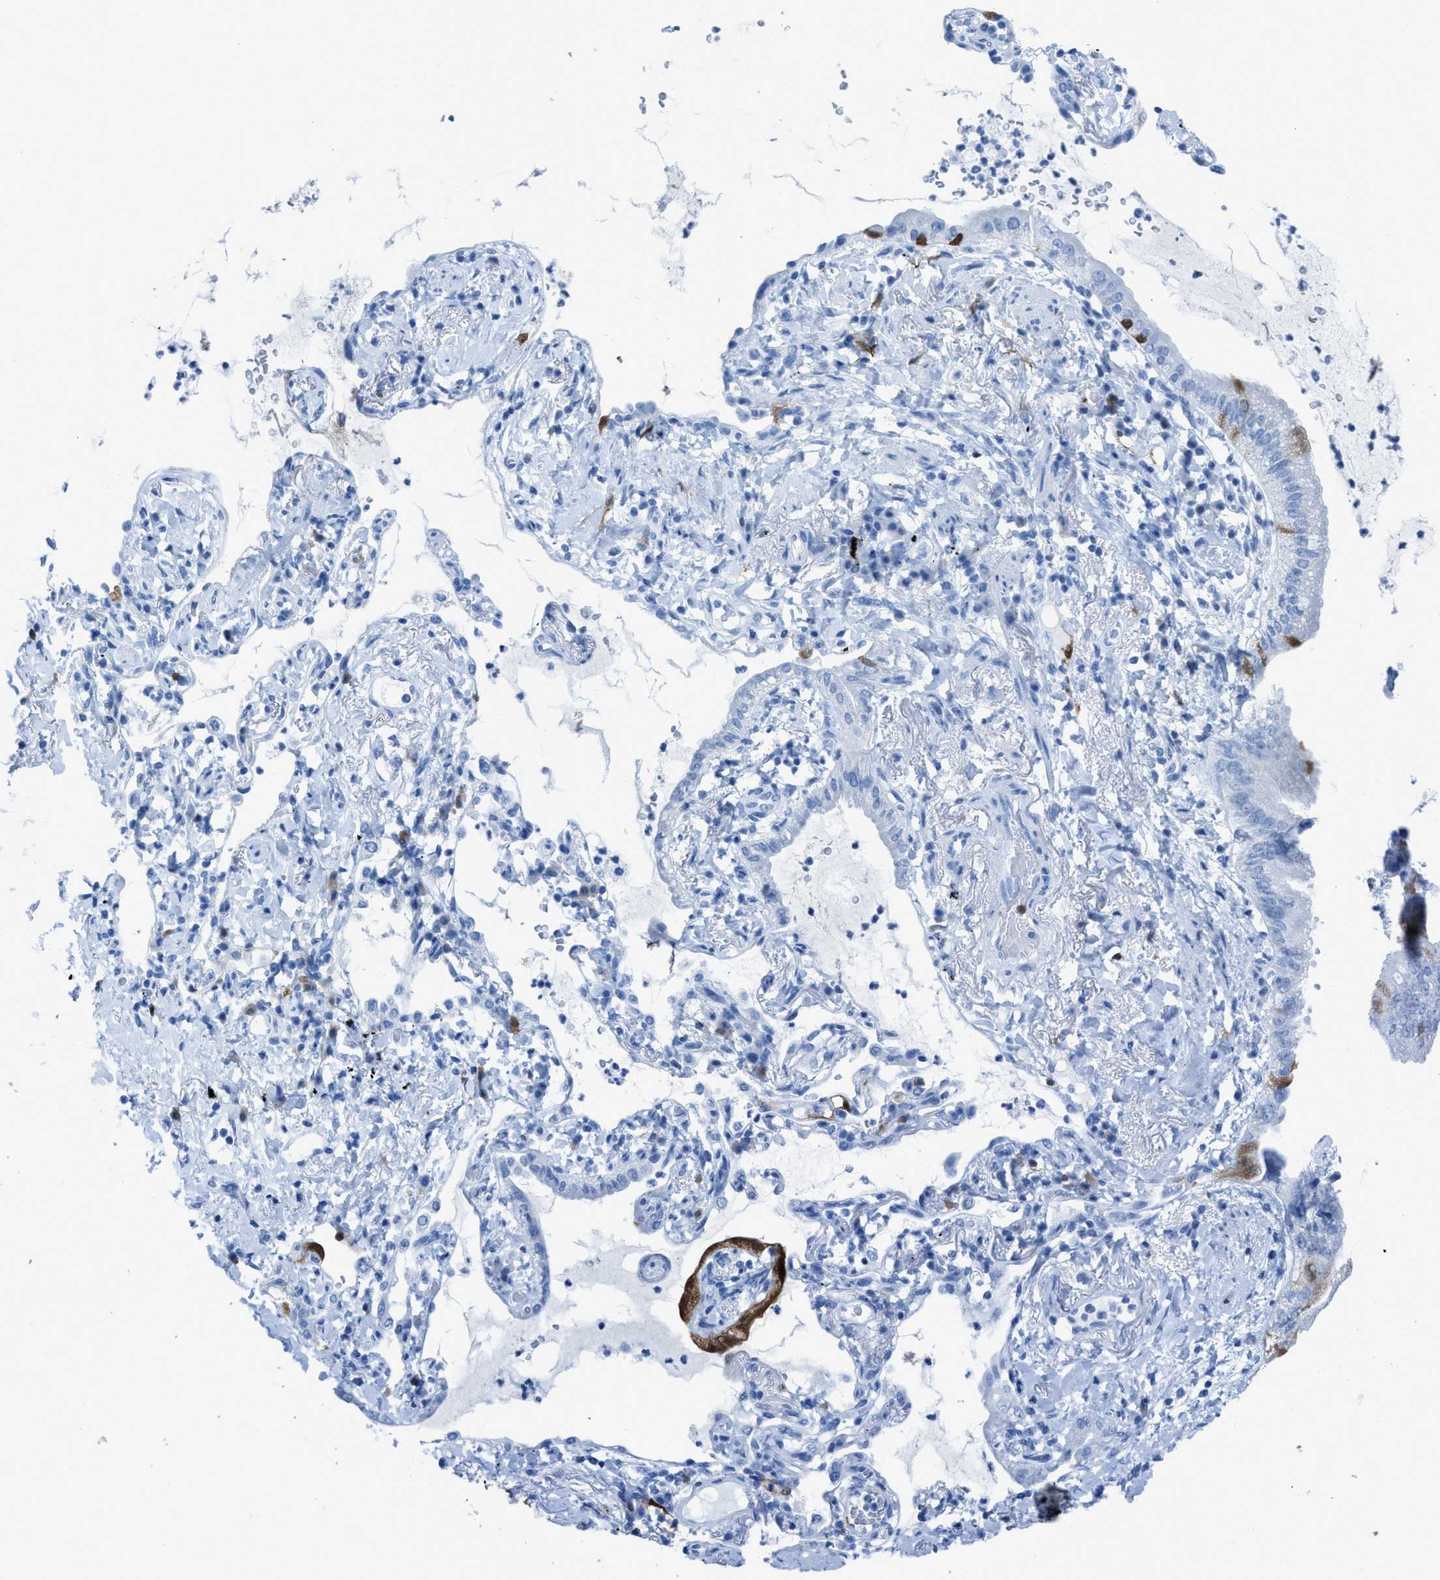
{"staining": {"intensity": "moderate", "quantity": "<25%", "location": "cytoplasmic/membranous"}, "tissue": "lung cancer", "cell_type": "Tumor cells", "image_type": "cancer", "snomed": [{"axis": "morphology", "description": "Normal tissue, NOS"}, {"axis": "morphology", "description": "Adenocarcinoma, NOS"}, {"axis": "topography", "description": "Bronchus"}, {"axis": "topography", "description": "Lung"}], "caption": "Immunohistochemical staining of human lung cancer (adenocarcinoma) displays low levels of moderate cytoplasmic/membranous protein expression in approximately <25% of tumor cells.", "gene": "CDKN2A", "patient": {"sex": "female", "age": 70}}